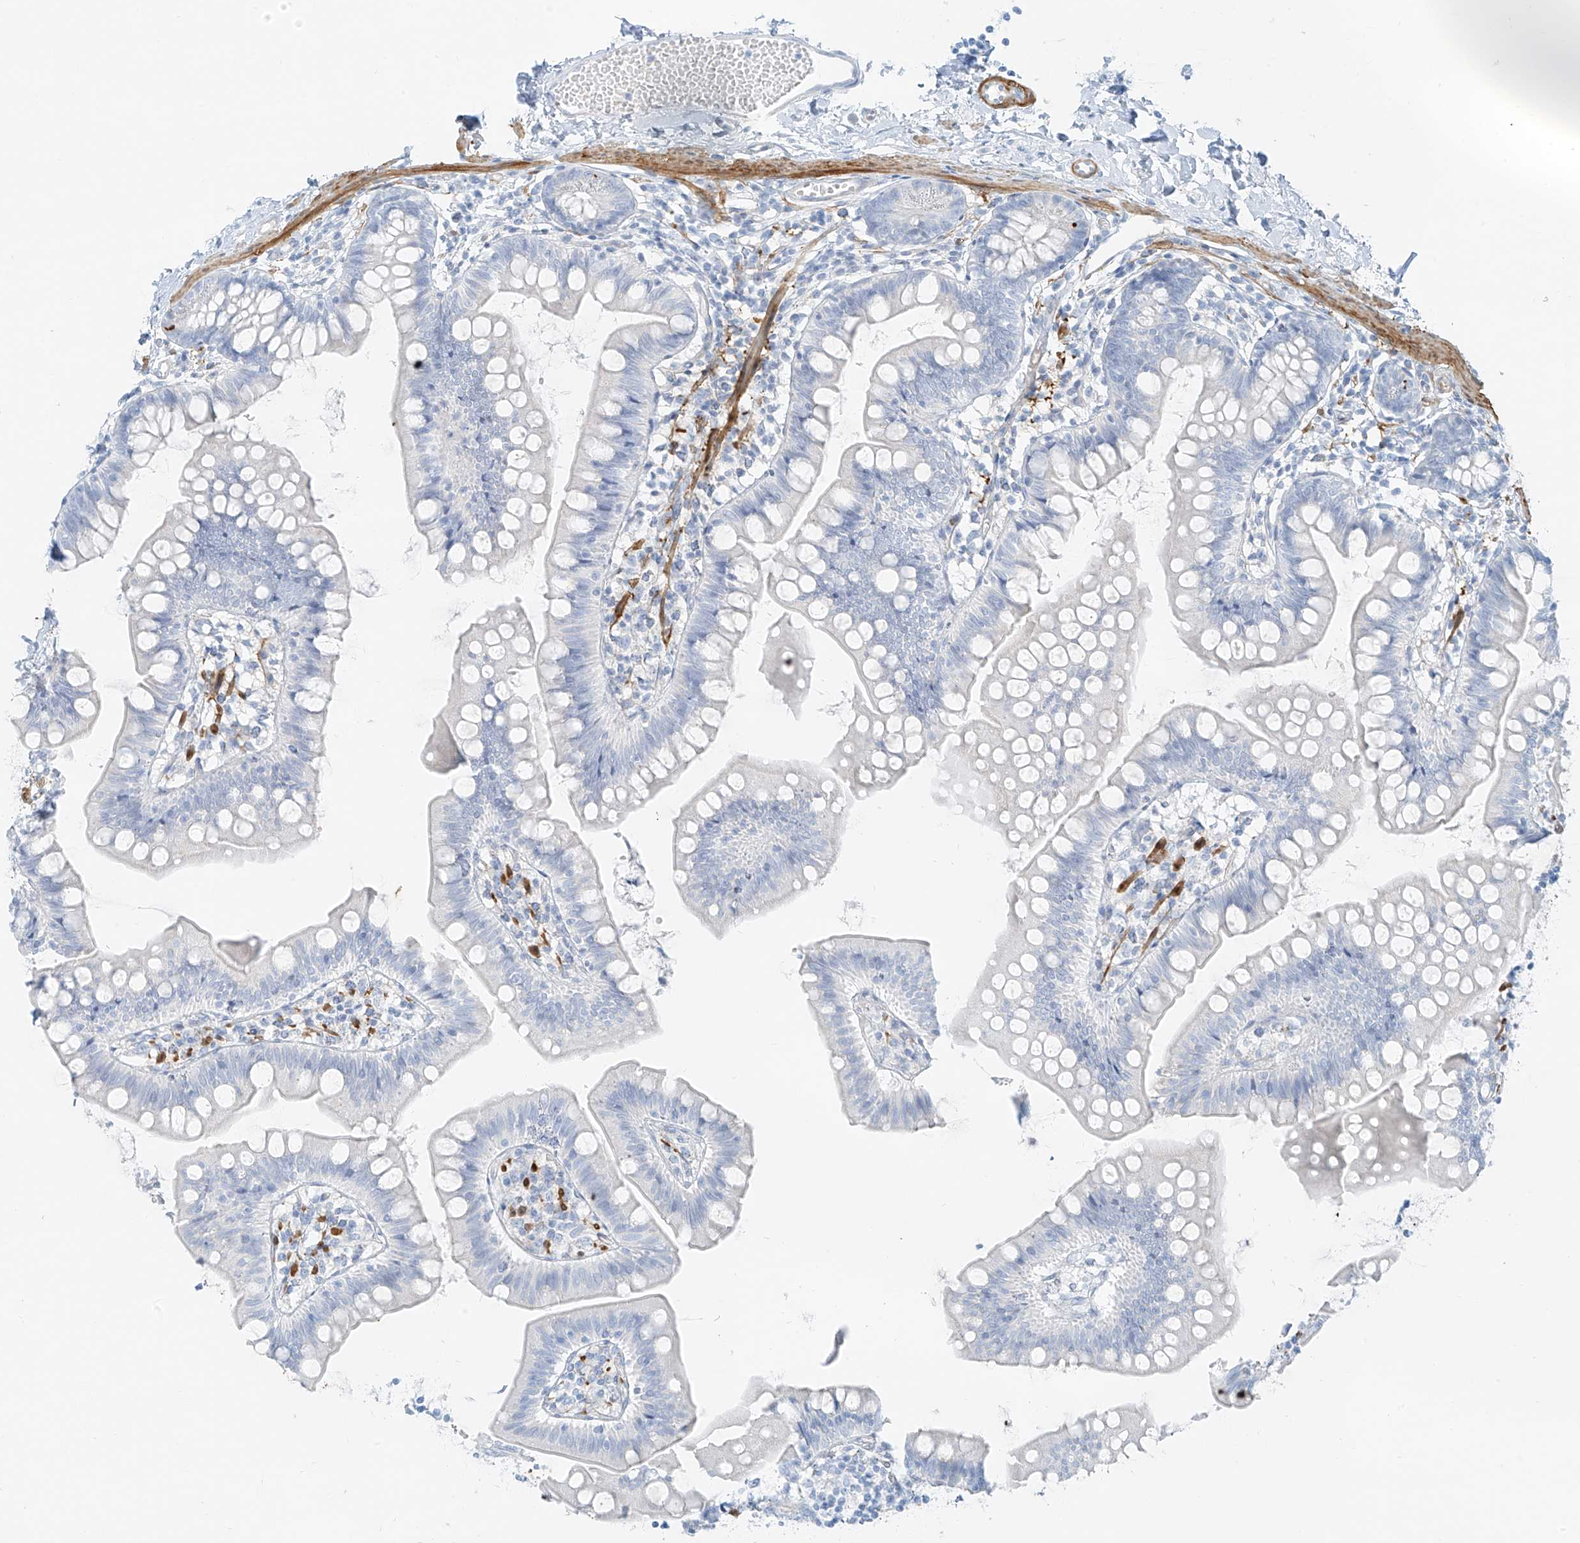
{"staining": {"intensity": "negative", "quantity": "none", "location": "none"}, "tissue": "small intestine", "cell_type": "Glandular cells", "image_type": "normal", "snomed": [{"axis": "morphology", "description": "Normal tissue, NOS"}, {"axis": "topography", "description": "Small intestine"}], "caption": "IHC of benign human small intestine shows no positivity in glandular cells.", "gene": "SMCP", "patient": {"sex": "male", "age": 7}}